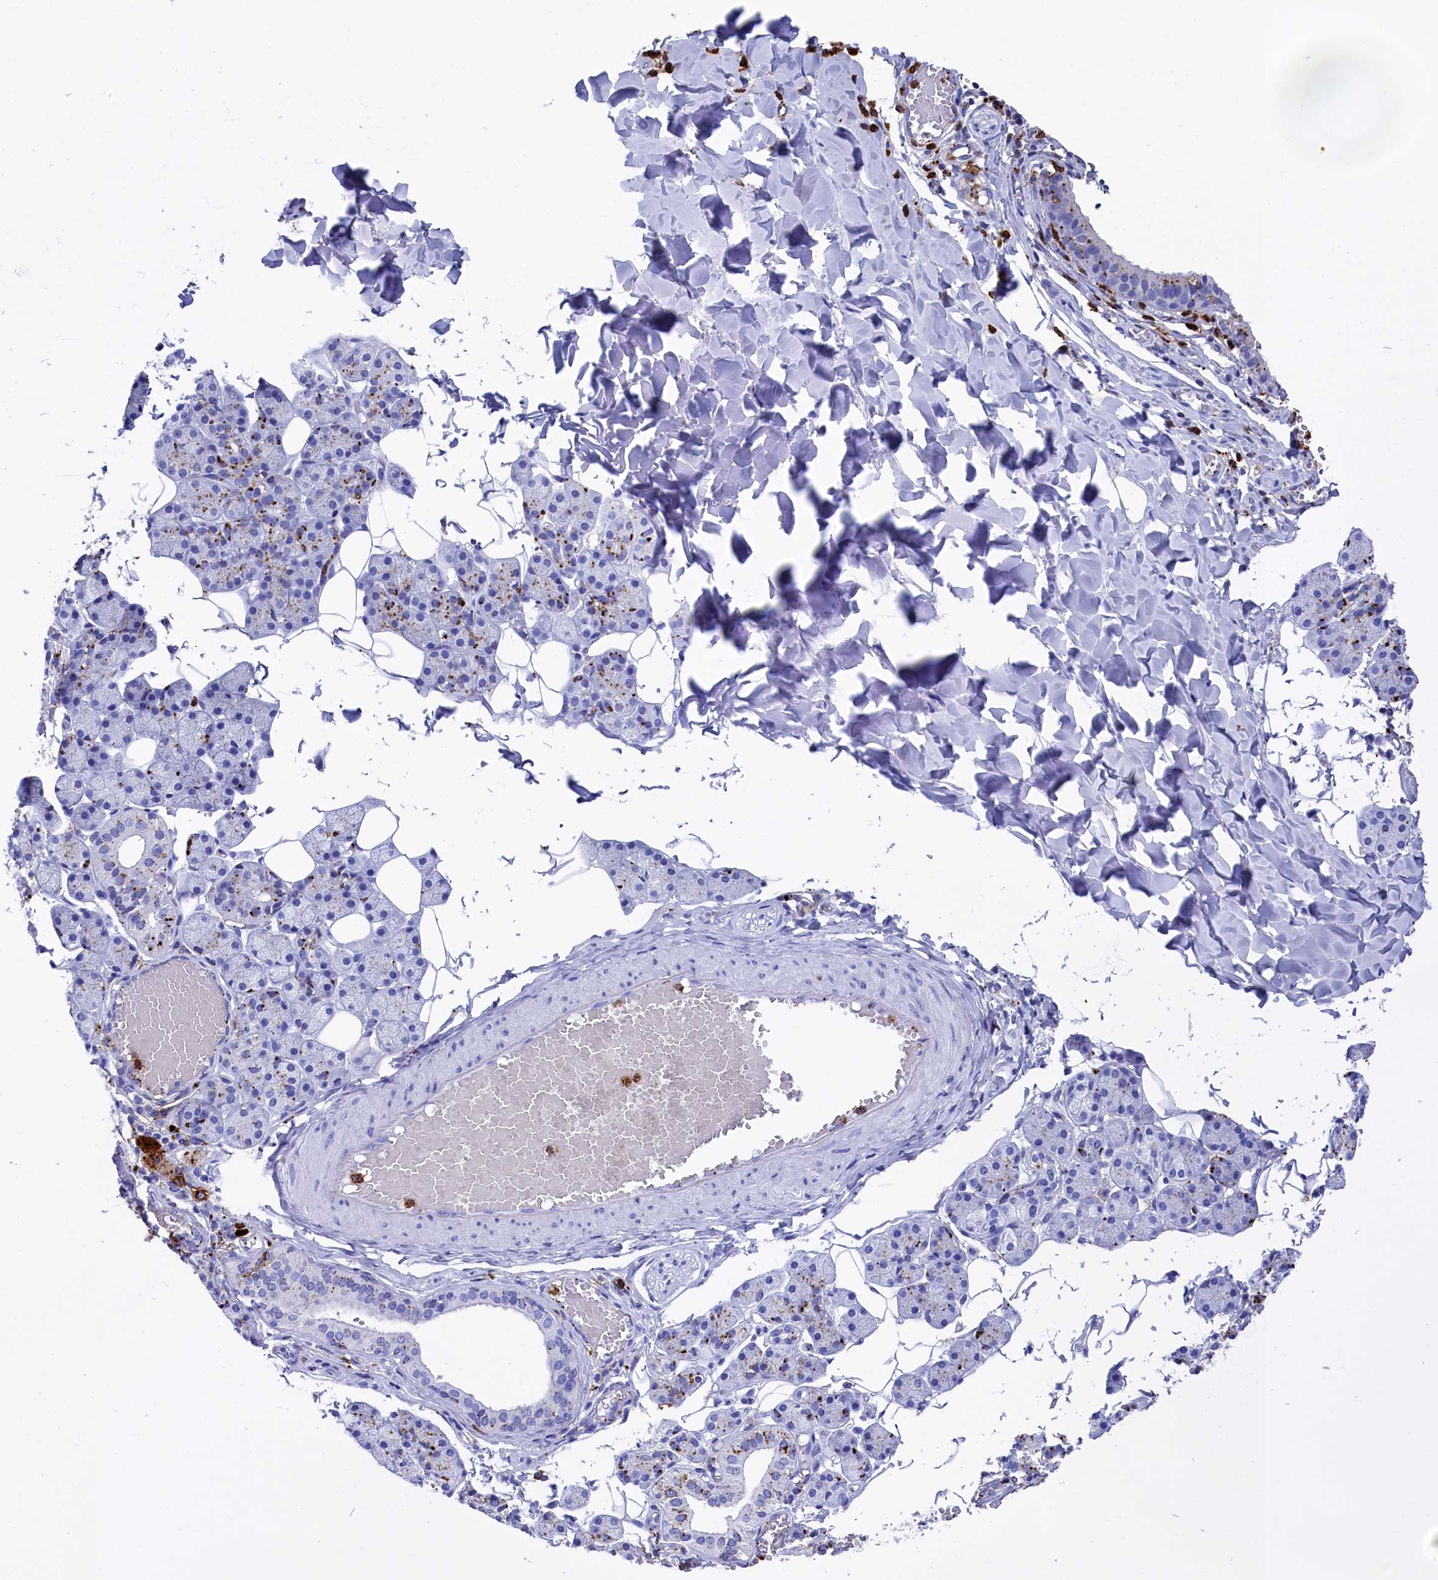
{"staining": {"intensity": "strong", "quantity": "25%-75%", "location": "cytoplasmic/membranous"}, "tissue": "salivary gland", "cell_type": "Glandular cells", "image_type": "normal", "snomed": [{"axis": "morphology", "description": "Normal tissue, NOS"}, {"axis": "topography", "description": "Salivary gland"}], "caption": "Brown immunohistochemical staining in normal salivary gland displays strong cytoplasmic/membranous staining in approximately 25%-75% of glandular cells.", "gene": "PLAC8", "patient": {"sex": "female", "age": 33}}